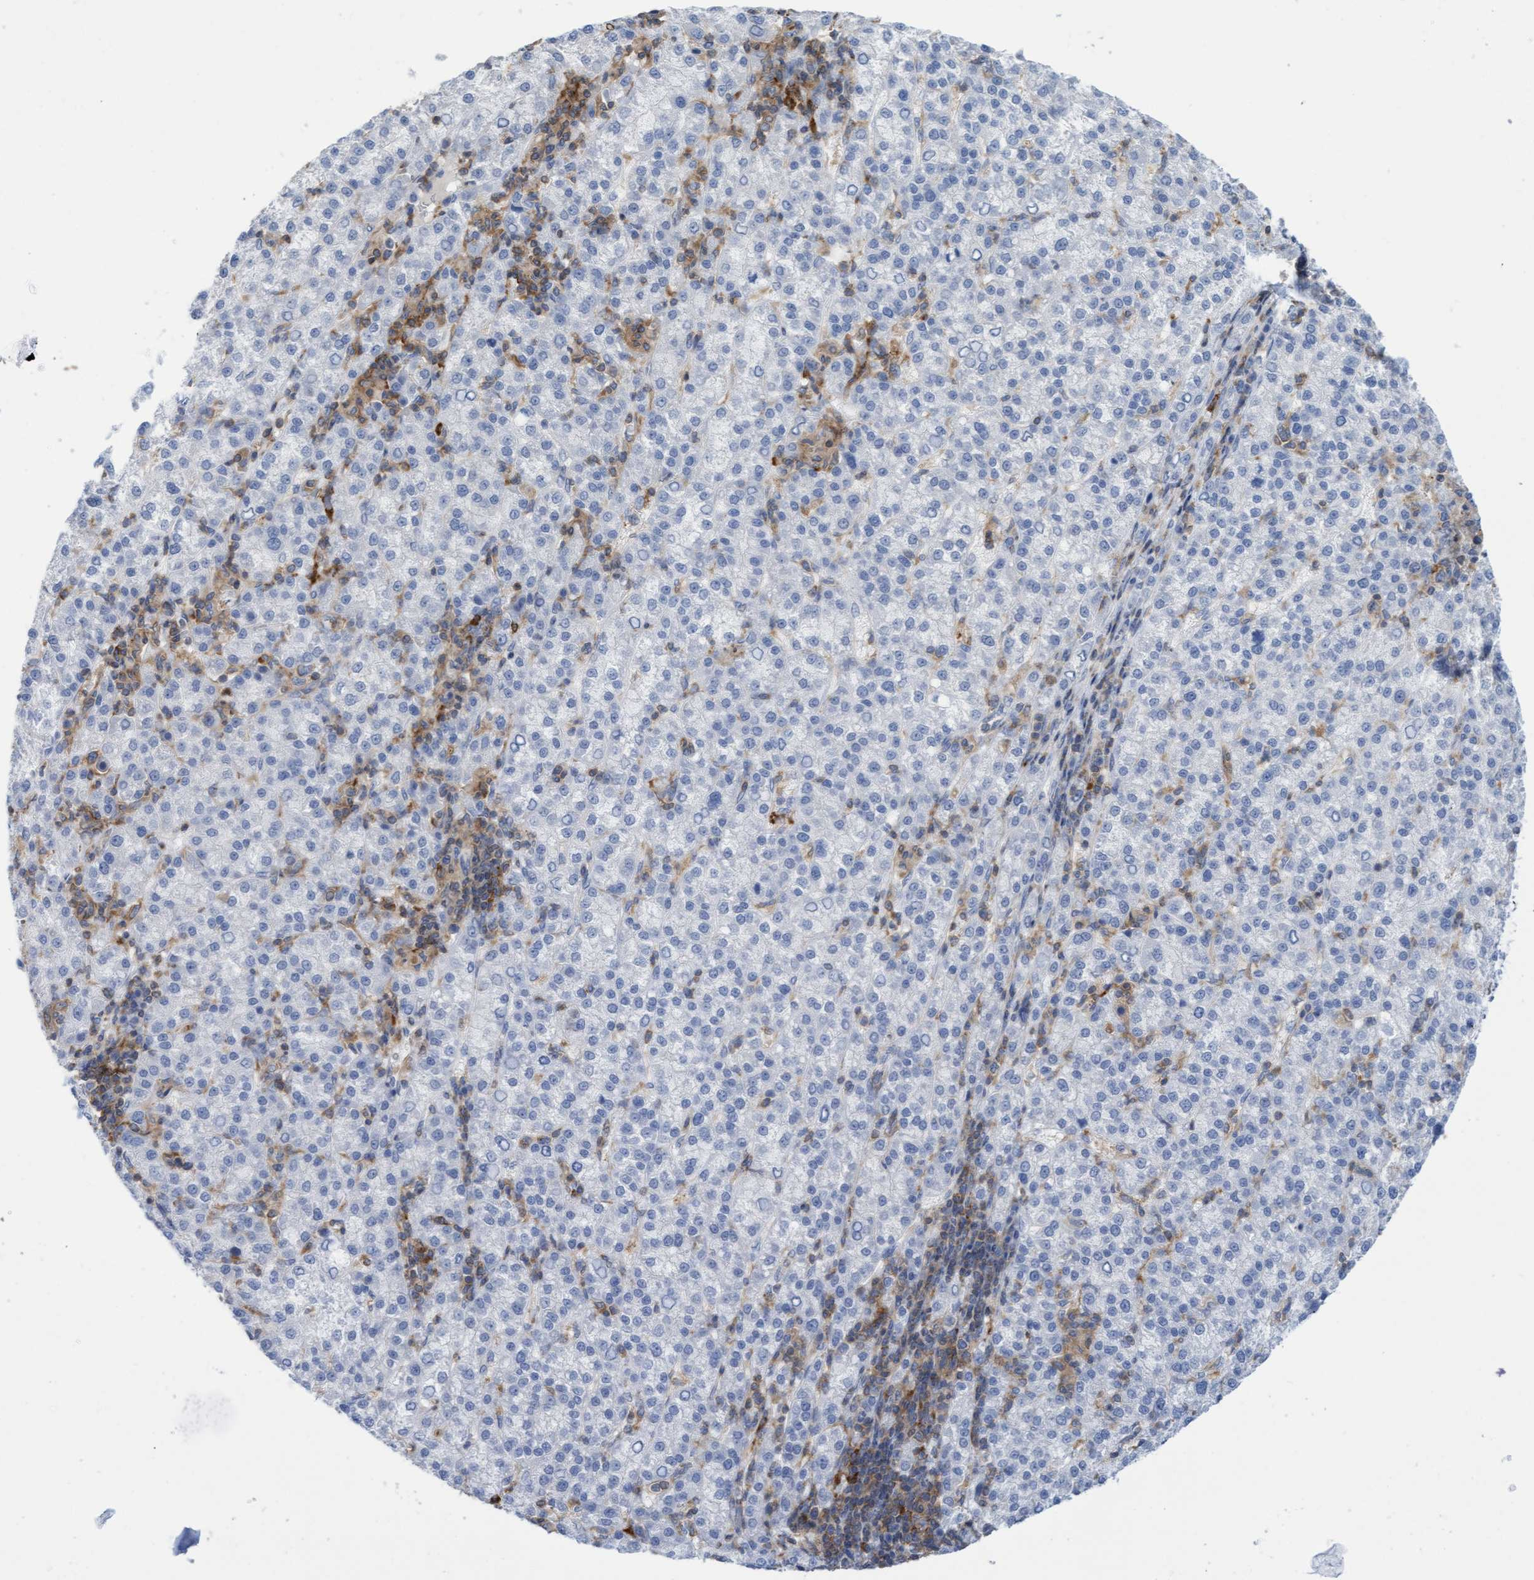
{"staining": {"intensity": "negative", "quantity": "none", "location": "none"}, "tissue": "liver cancer", "cell_type": "Tumor cells", "image_type": "cancer", "snomed": [{"axis": "morphology", "description": "Carcinoma, Hepatocellular, NOS"}, {"axis": "topography", "description": "Liver"}], "caption": "Hepatocellular carcinoma (liver) stained for a protein using immunohistochemistry (IHC) exhibits no positivity tumor cells.", "gene": "FNBP1", "patient": {"sex": "female", "age": 58}}